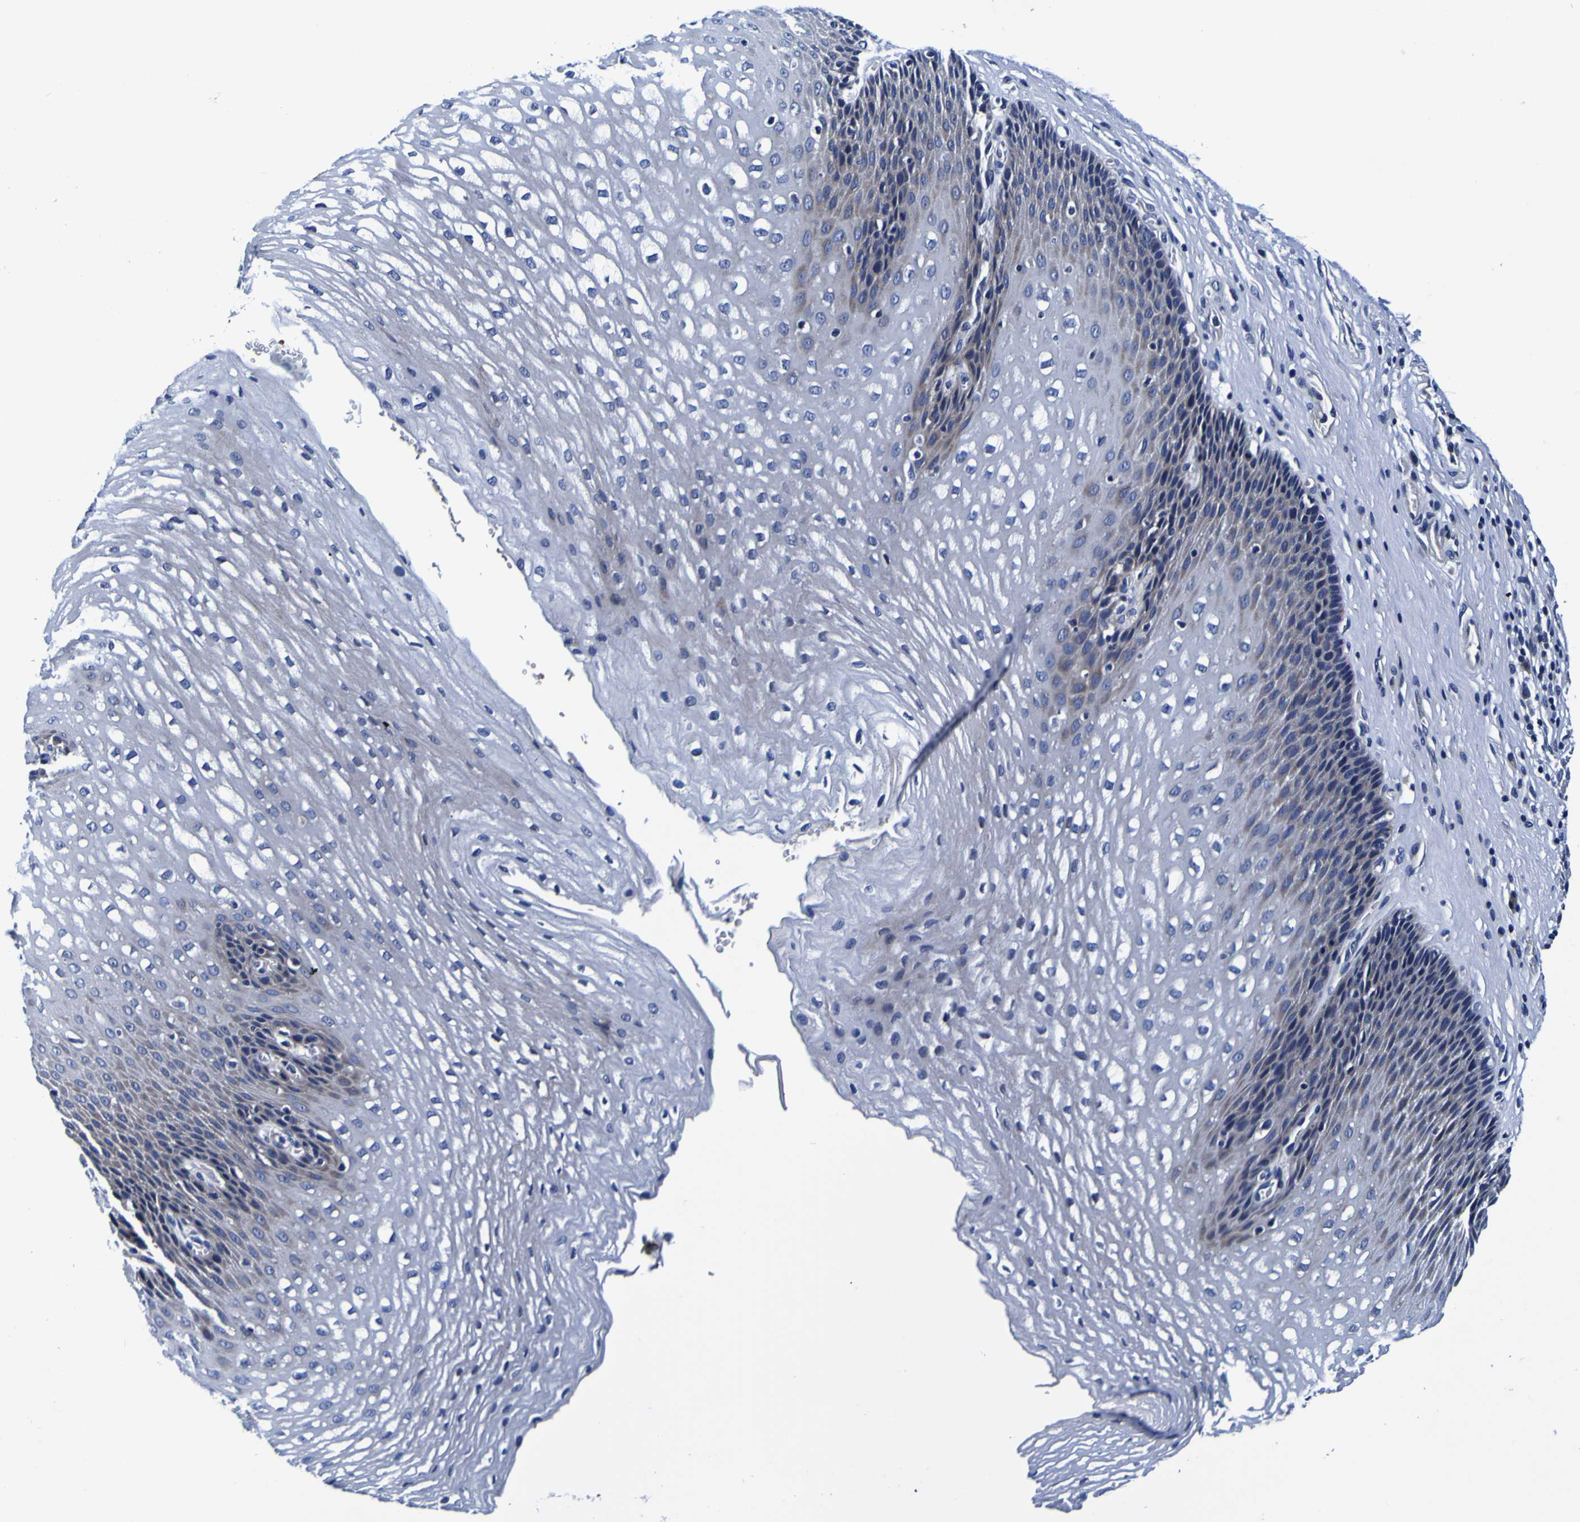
{"staining": {"intensity": "moderate", "quantity": "<25%", "location": "cytoplasmic/membranous"}, "tissue": "esophagus", "cell_type": "Squamous epithelial cells", "image_type": "normal", "snomed": [{"axis": "morphology", "description": "Normal tissue, NOS"}, {"axis": "topography", "description": "Esophagus"}], "caption": "Squamous epithelial cells reveal low levels of moderate cytoplasmic/membranous staining in about <25% of cells in benign esophagus. Using DAB (brown) and hematoxylin (blue) stains, captured at high magnification using brightfield microscopy.", "gene": "PDLIM4", "patient": {"sex": "male", "age": 48}}